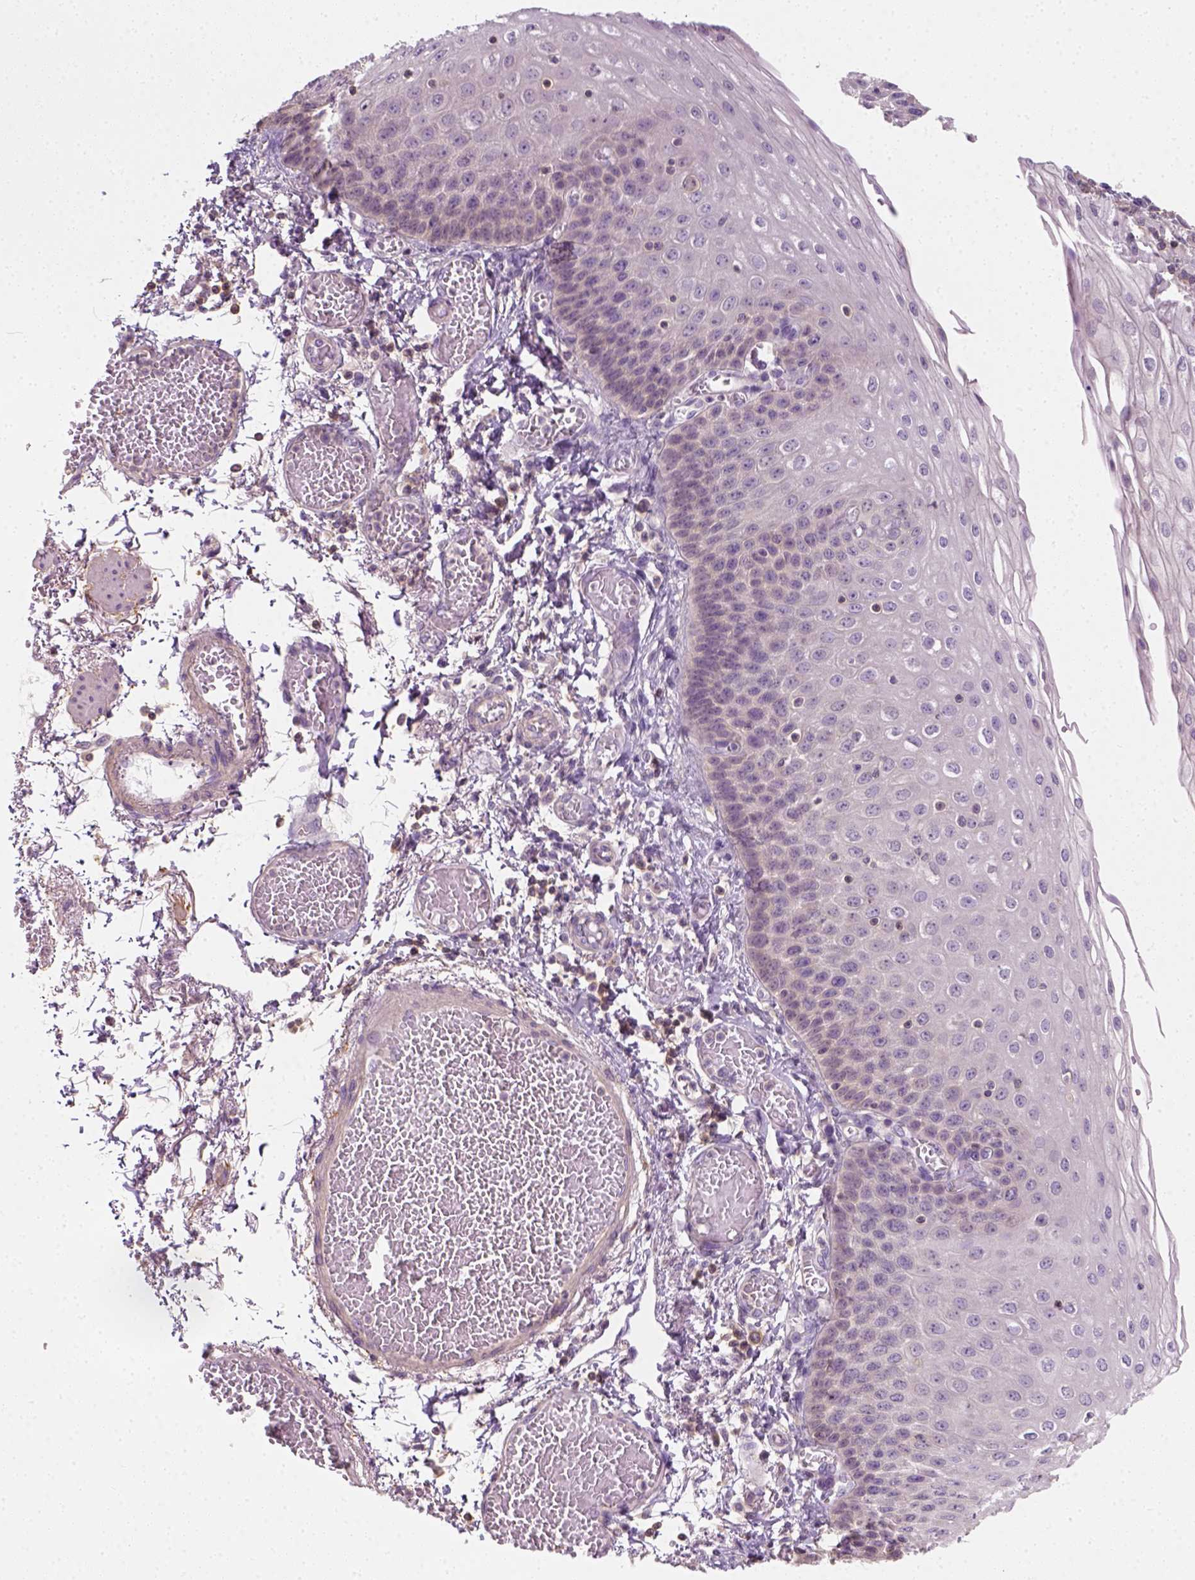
{"staining": {"intensity": "negative", "quantity": "none", "location": "none"}, "tissue": "esophagus", "cell_type": "Squamous epithelial cells", "image_type": "normal", "snomed": [{"axis": "morphology", "description": "Normal tissue, NOS"}, {"axis": "morphology", "description": "Adenocarcinoma, NOS"}, {"axis": "topography", "description": "Esophagus"}], "caption": "Micrograph shows no protein positivity in squamous epithelial cells of normal esophagus. The staining is performed using DAB (3,3'-diaminobenzidine) brown chromogen with nuclei counter-stained in using hematoxylin.", "gene": "EPHB1", "patient": {"sex": "male", "age": 81}}